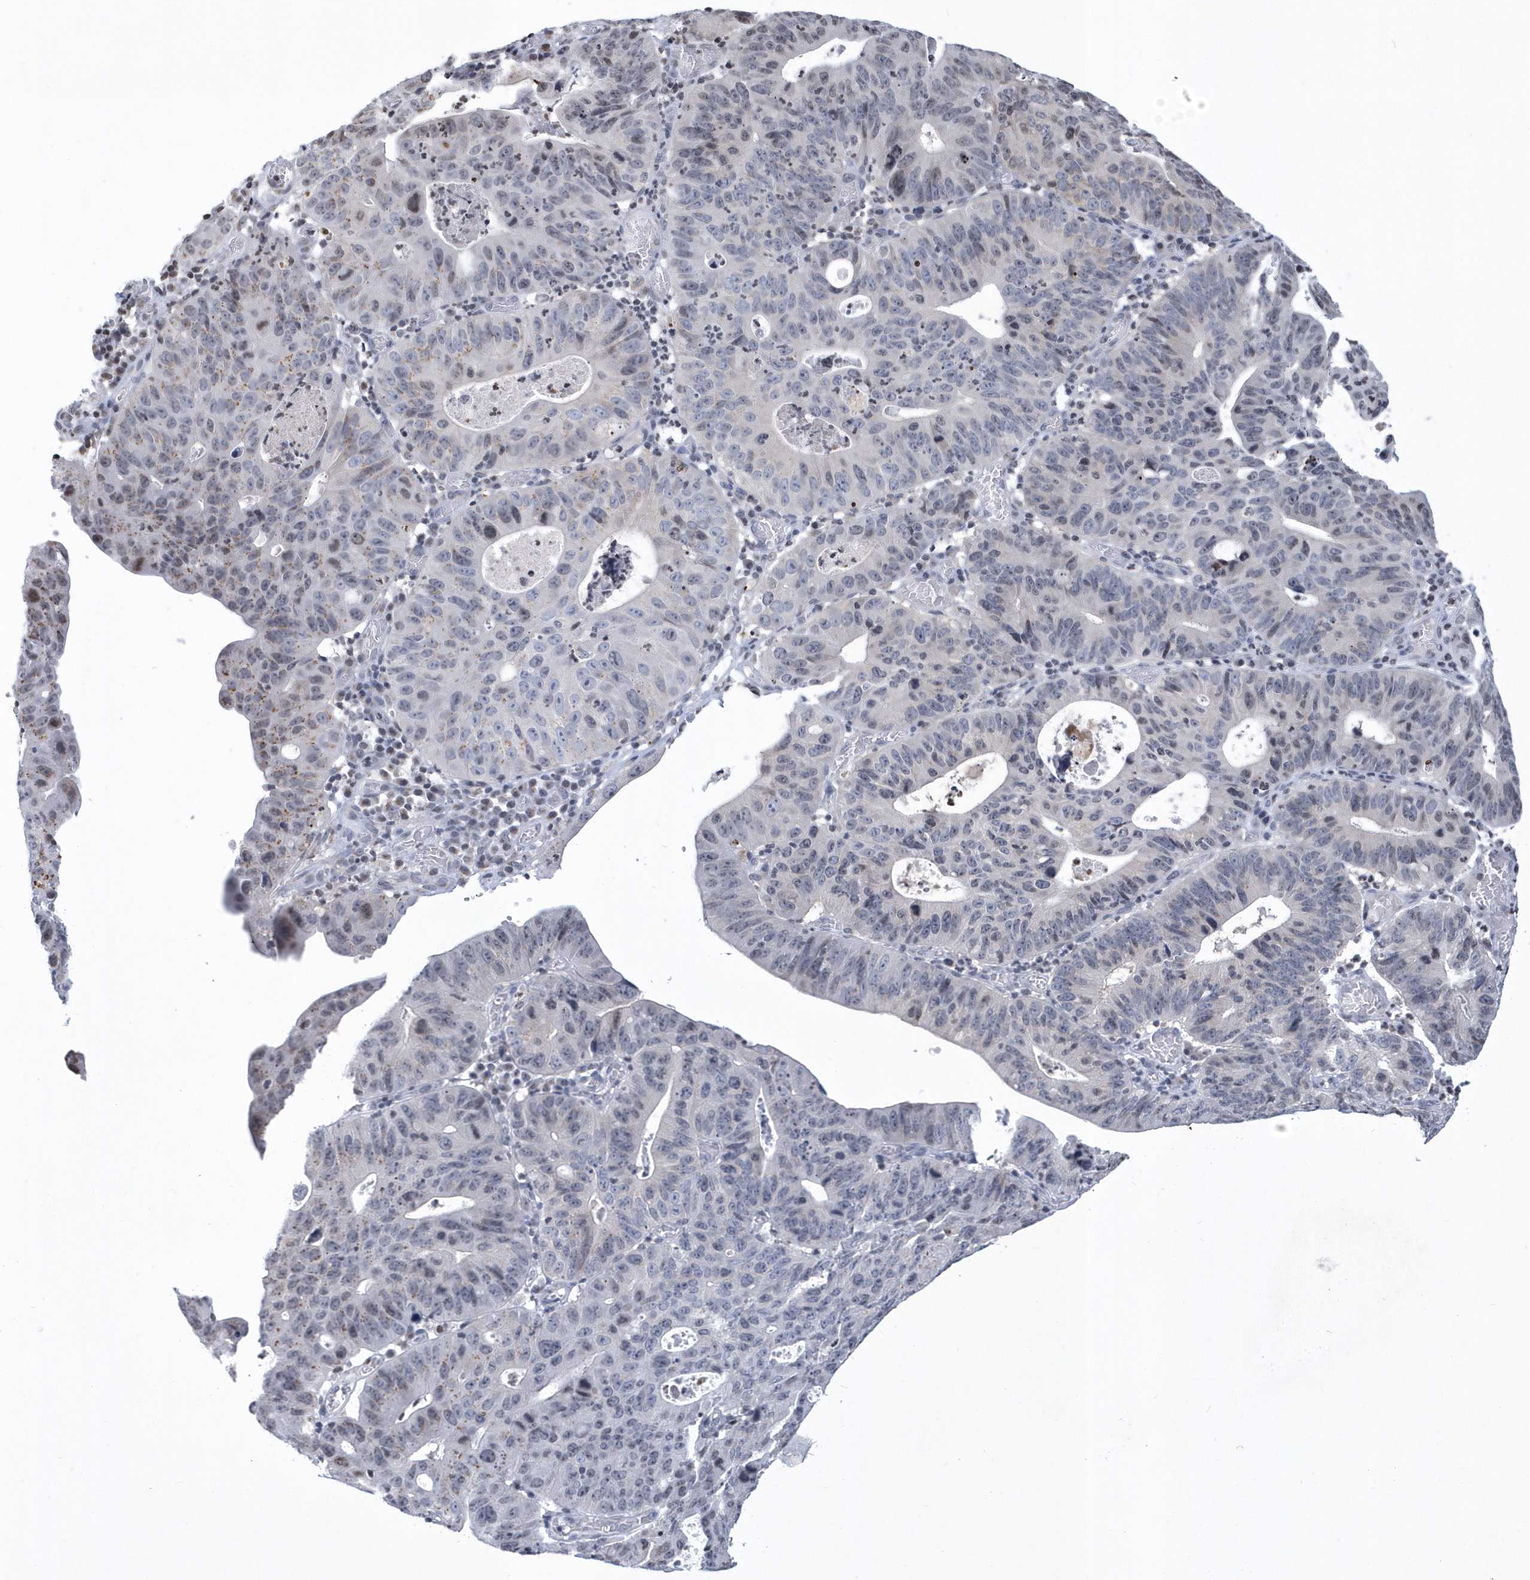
{"staining": {"intensity": "negative", "quantity": "none", "location": "none"}, "tissue": "stomach cancer", "cell_type": "Tumor cells", "image_type": "cancer", "snomed": [{"axis": "morphology", "description": "Adenocarcinoma, NOS"}, {"axis": "topography", "description": "Stomach"}], "caption": "A high-resolution image shows immunohistochemistry (IHC) staining of adenocarcinoma (stomach), which demonstrates no significant expression in tumor cells.", "gene": "VWA5B2", "patient": {"sex": "male", "age": 59}}